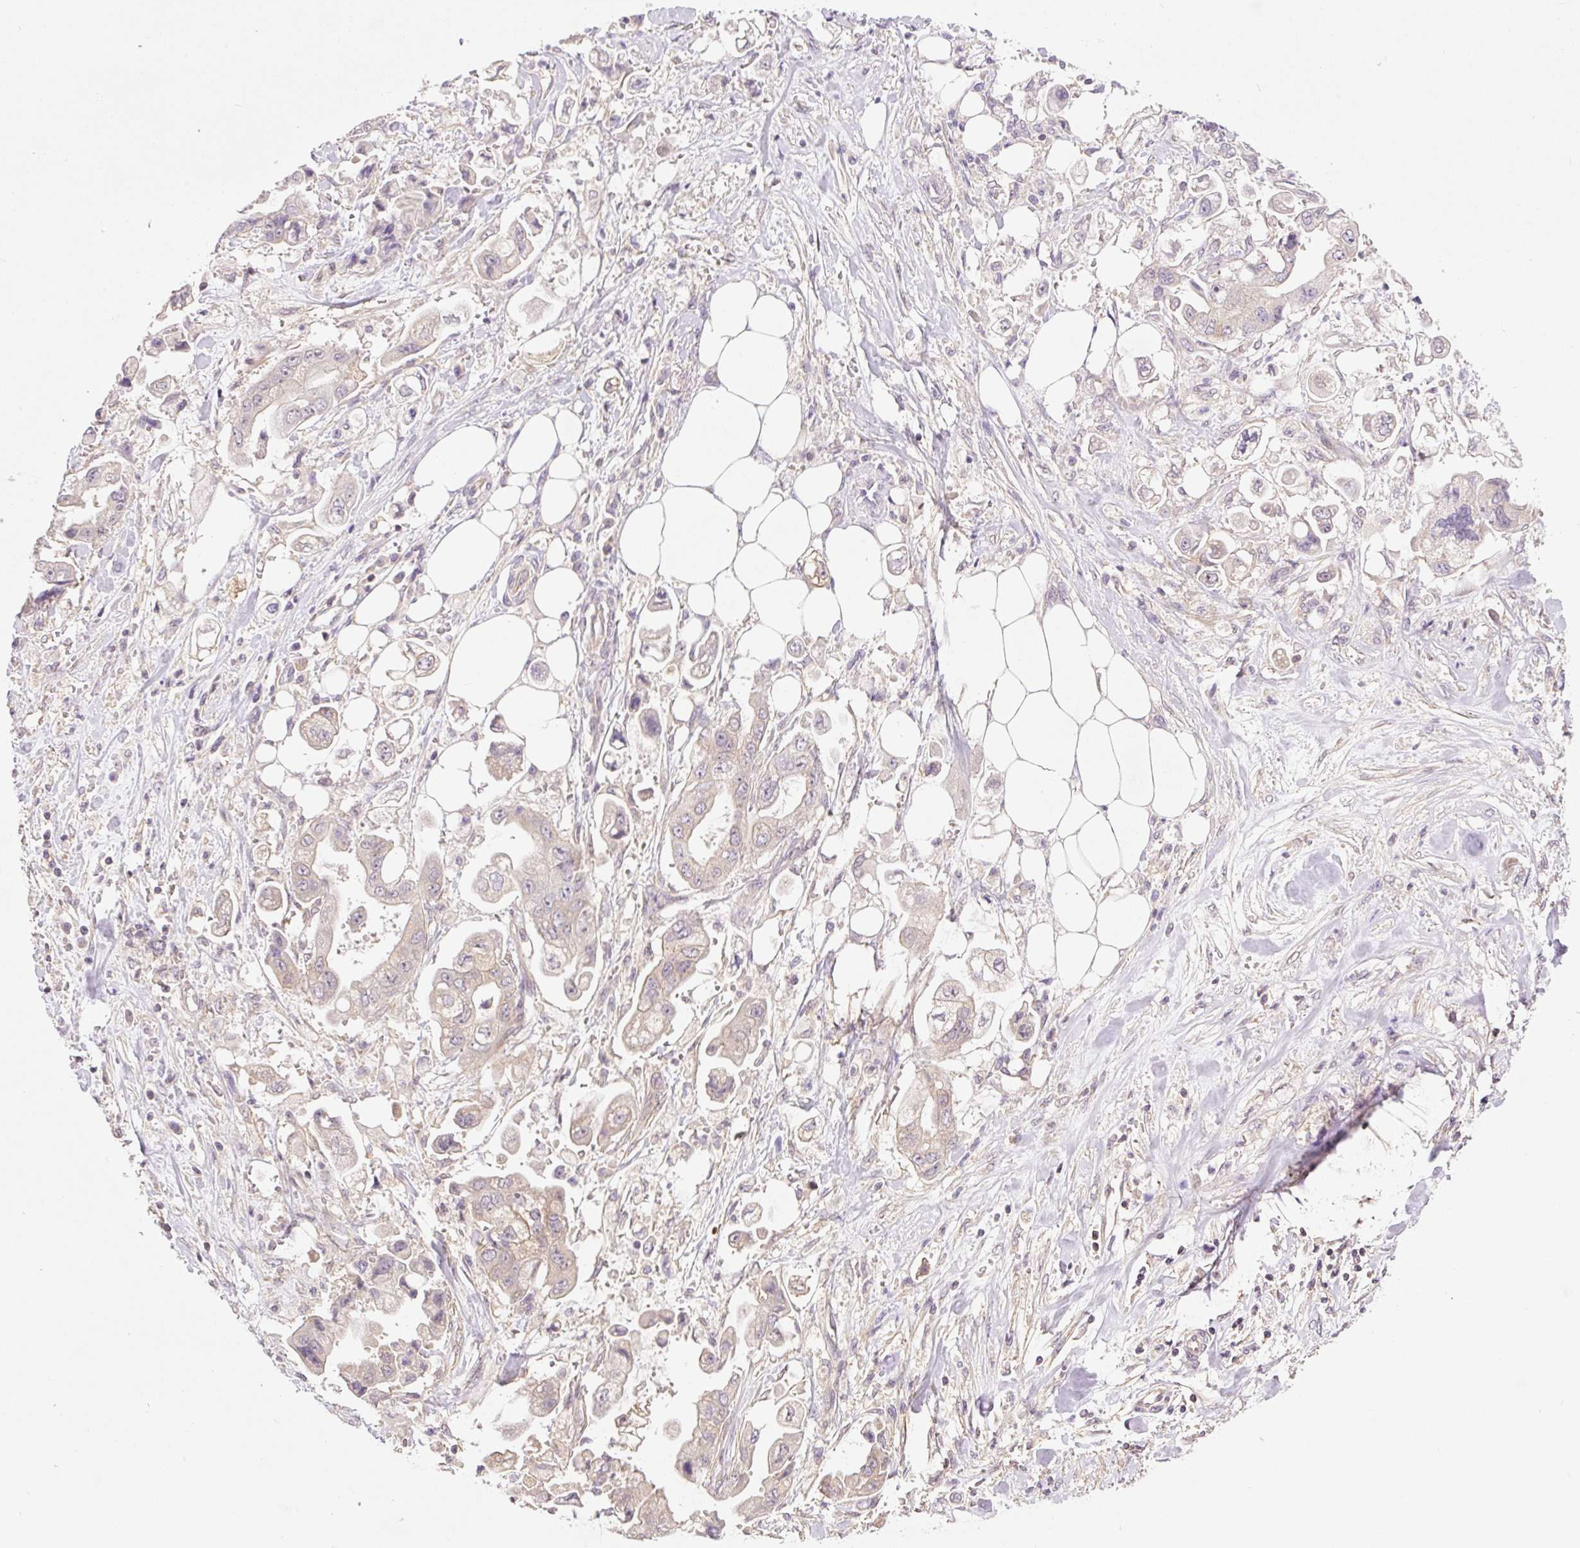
{"staining": {"intensity": "negative", "quantity": "none", "location": "none"}, "tissue": "stomach cancer", "cell_type": "Tumor cells", "image_type": "cancer", "snomed": [{"axis": "morphology", "description": "Adenocarcinoma, NOS"}, {"axis": "topography", "description": "Stomach"}], "caption": "The micrograph displays no significant positivity in tumor cells of stomach cancer. Brightfield microscopy of IHC stained with DAB (3,3'-diaminobenzidine) (brown) and hematoxylin (blue), captured at high magnification.", "gene": "COX8A", "patient": {"sex": "male", "age": 62}}